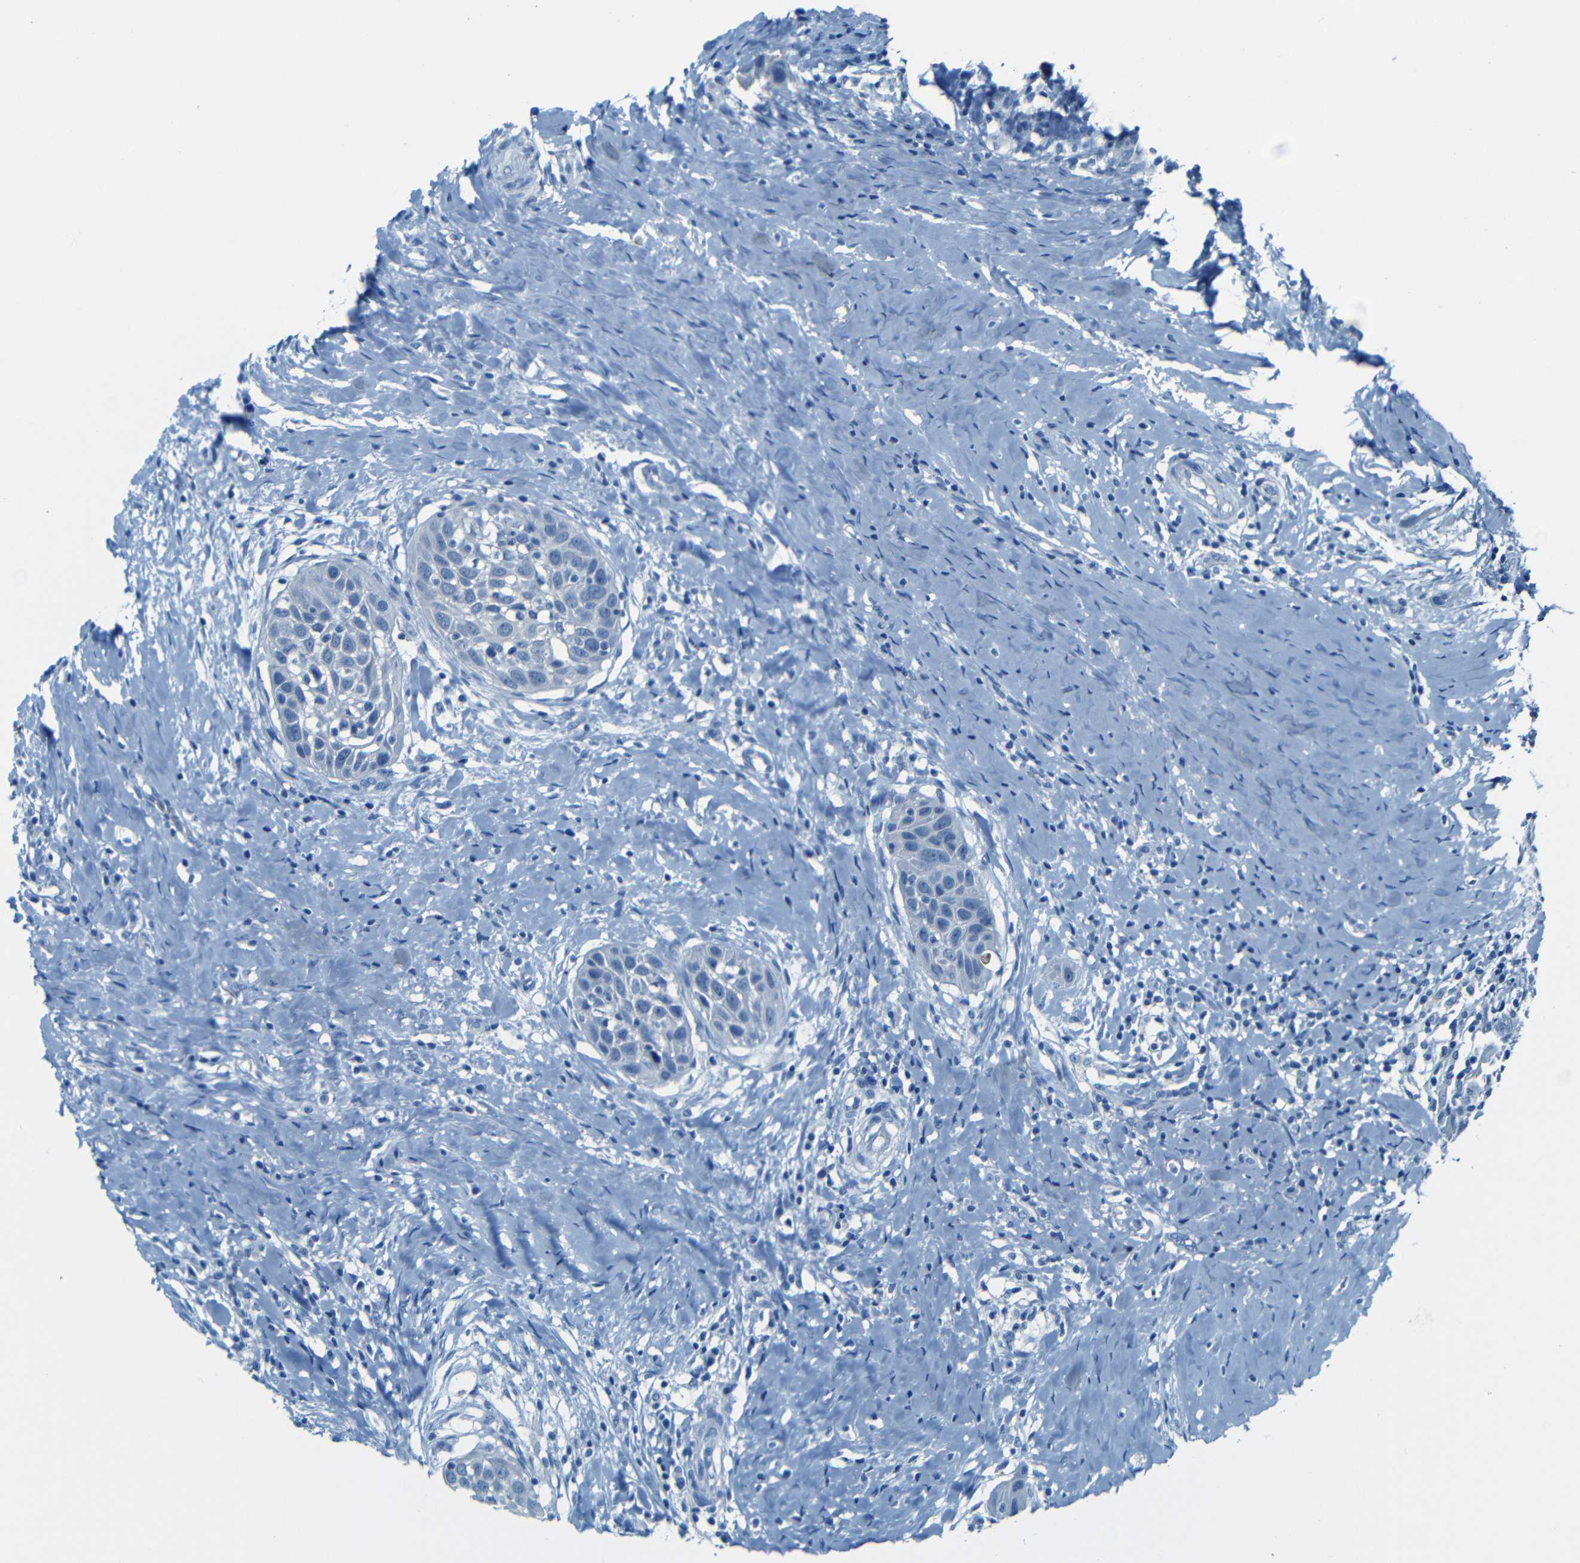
{"staining": {"intensity": "negative", "quantity": "none", "location": "none"}, "tissue": "head and neck cancer", "cell_type": "Tumor cells", "image_type": "cancer", "snomed": [{"axis": "morphology", "description": "Normal tissue, NOS"}, {"axis": "morphology", "description": "Squamous cell carcinoma, NOS"}, {"axis": "topography", "description": "Oral tissue"}, {"axis": "topography", "description": "Head-Neck"}], "caption": "Tumor cells show no significant protein positivity in head and neck cancer.", "gene": "ZMAT1", "patient": {"sex": "female", "age": 50}}